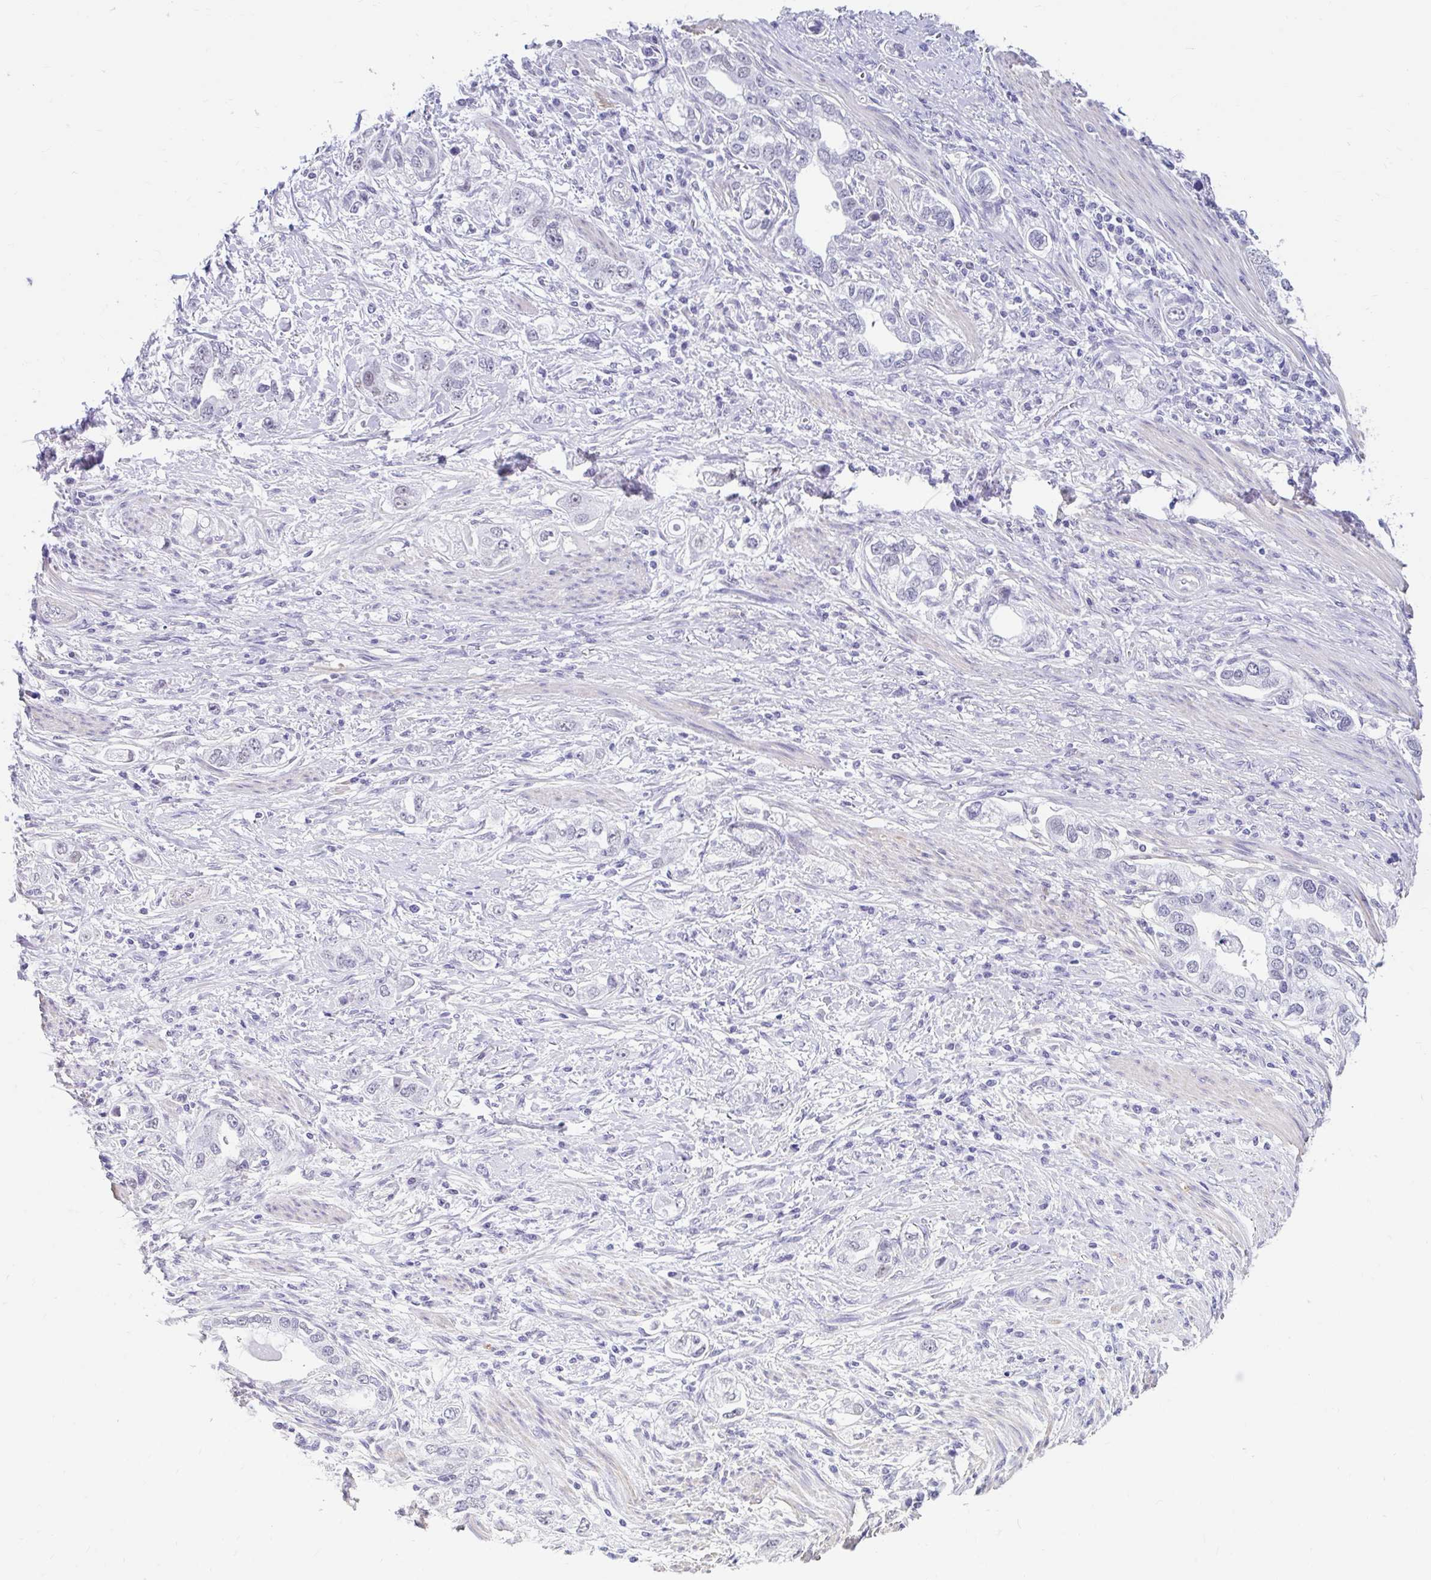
{"staining": {"intensity": "negative", "quantity": "none", "location": "none"}, "tissue": "stomach cancer", "cell_type": "Tumor cells", "image_type": "cancer", "snomed": [{"axis": "morphology", "description": "Adenocarcinoma, NOS"}, {"axis": "topography", "description": "Stomach, lower"}], "caption": "Immunohistochemistry of human stomach adenocarcinoma exhibits no expression in tumor cells.", "gene": "DCAF17", "patient": {"sex": "female", "age": 93}}